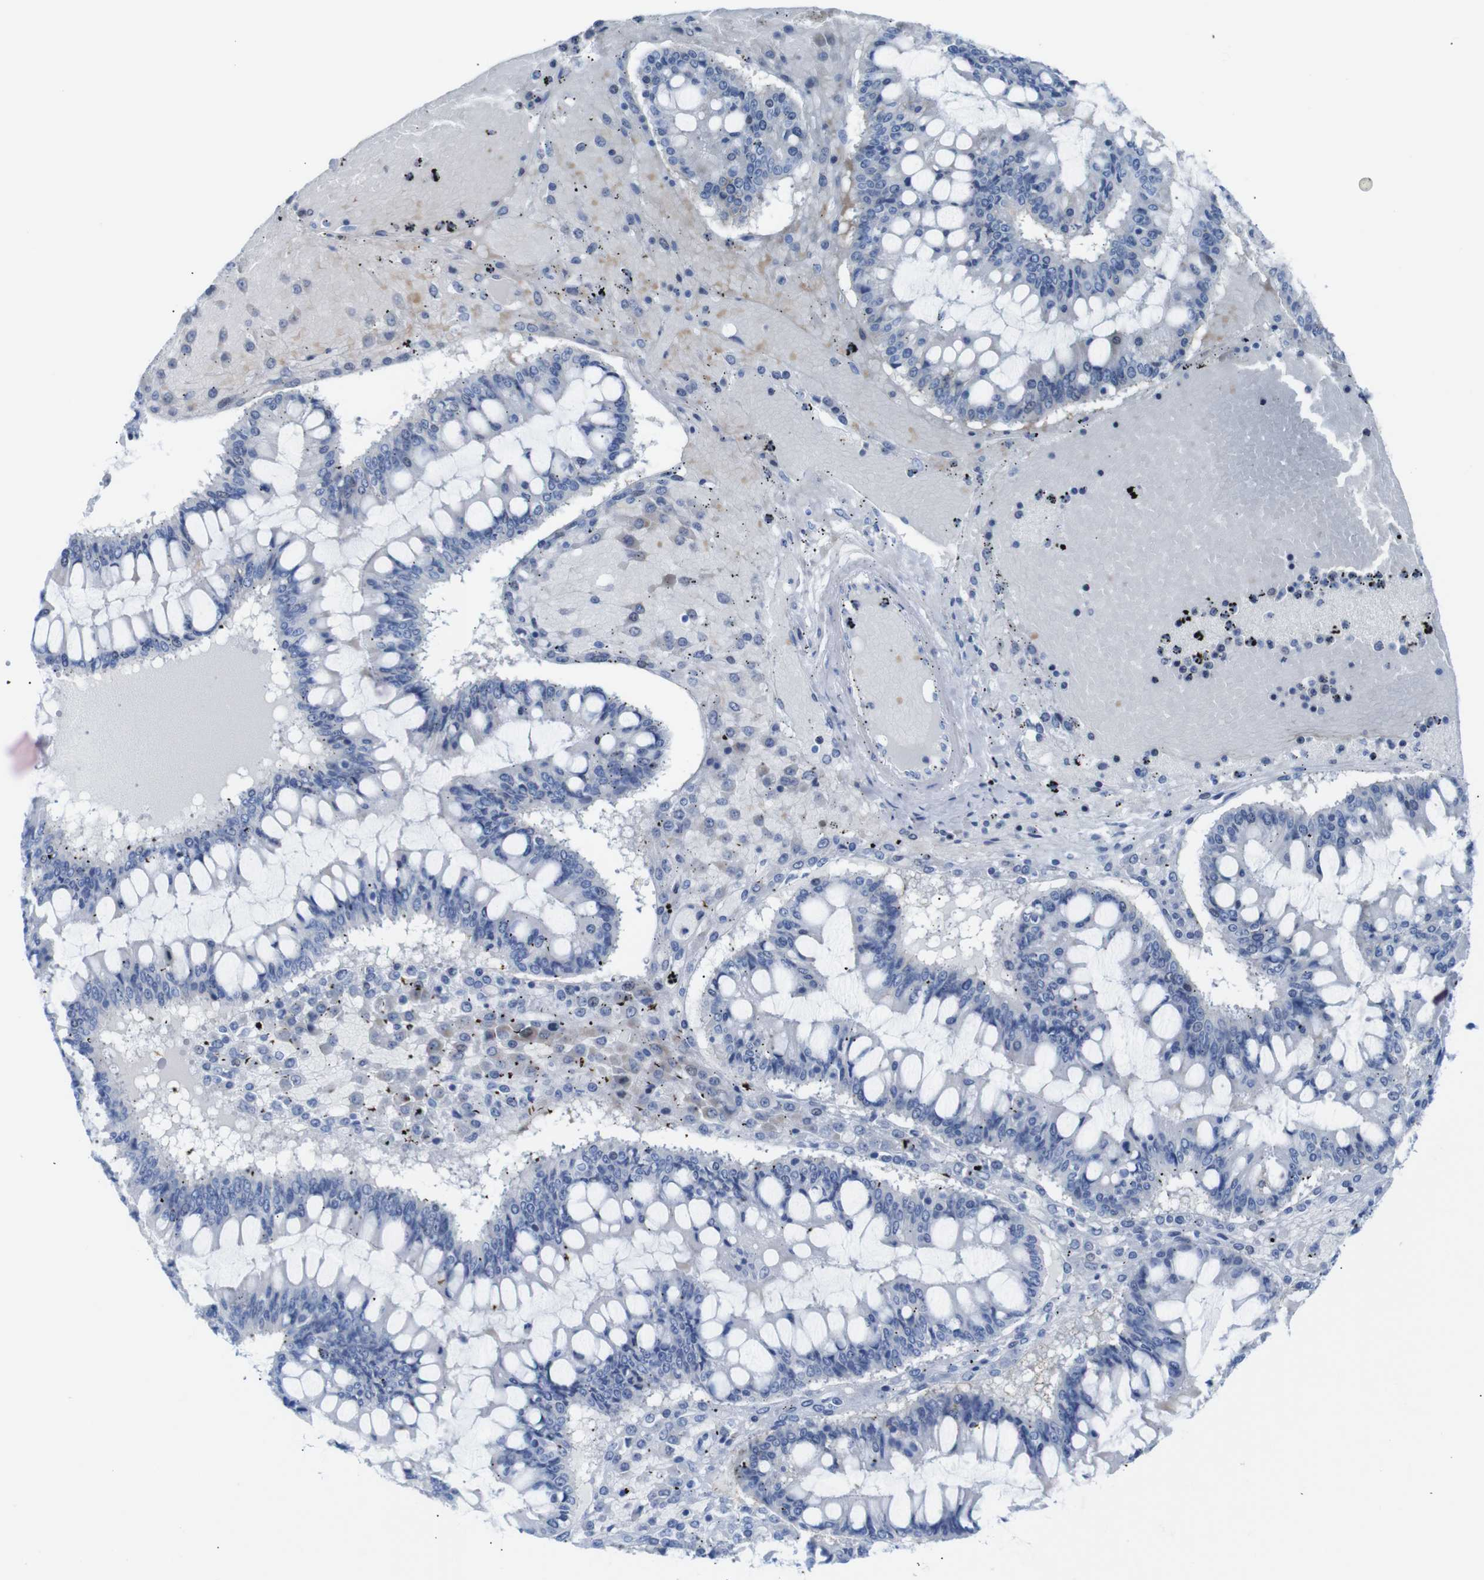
{"staining": {"intensity": "negative", "quantity": "none", "location": "none"}, "tissue": "ovarian cancer", "cell_type": "Tumor cells", "image_type": "cancer", "snomed": [{"axis": "morphology", "description": "Cystadenocarcinoma, mucinous, NOS"}, {"axis": "topography", "description": "Ovary"}], "caption": "A histopathology image of human mucinous cystadenocarcinoma (ovarian) is negative for staining in tumor cells.", "gene": "ERVMER34-1", "patient": {"sex": "female", "age": 73}}